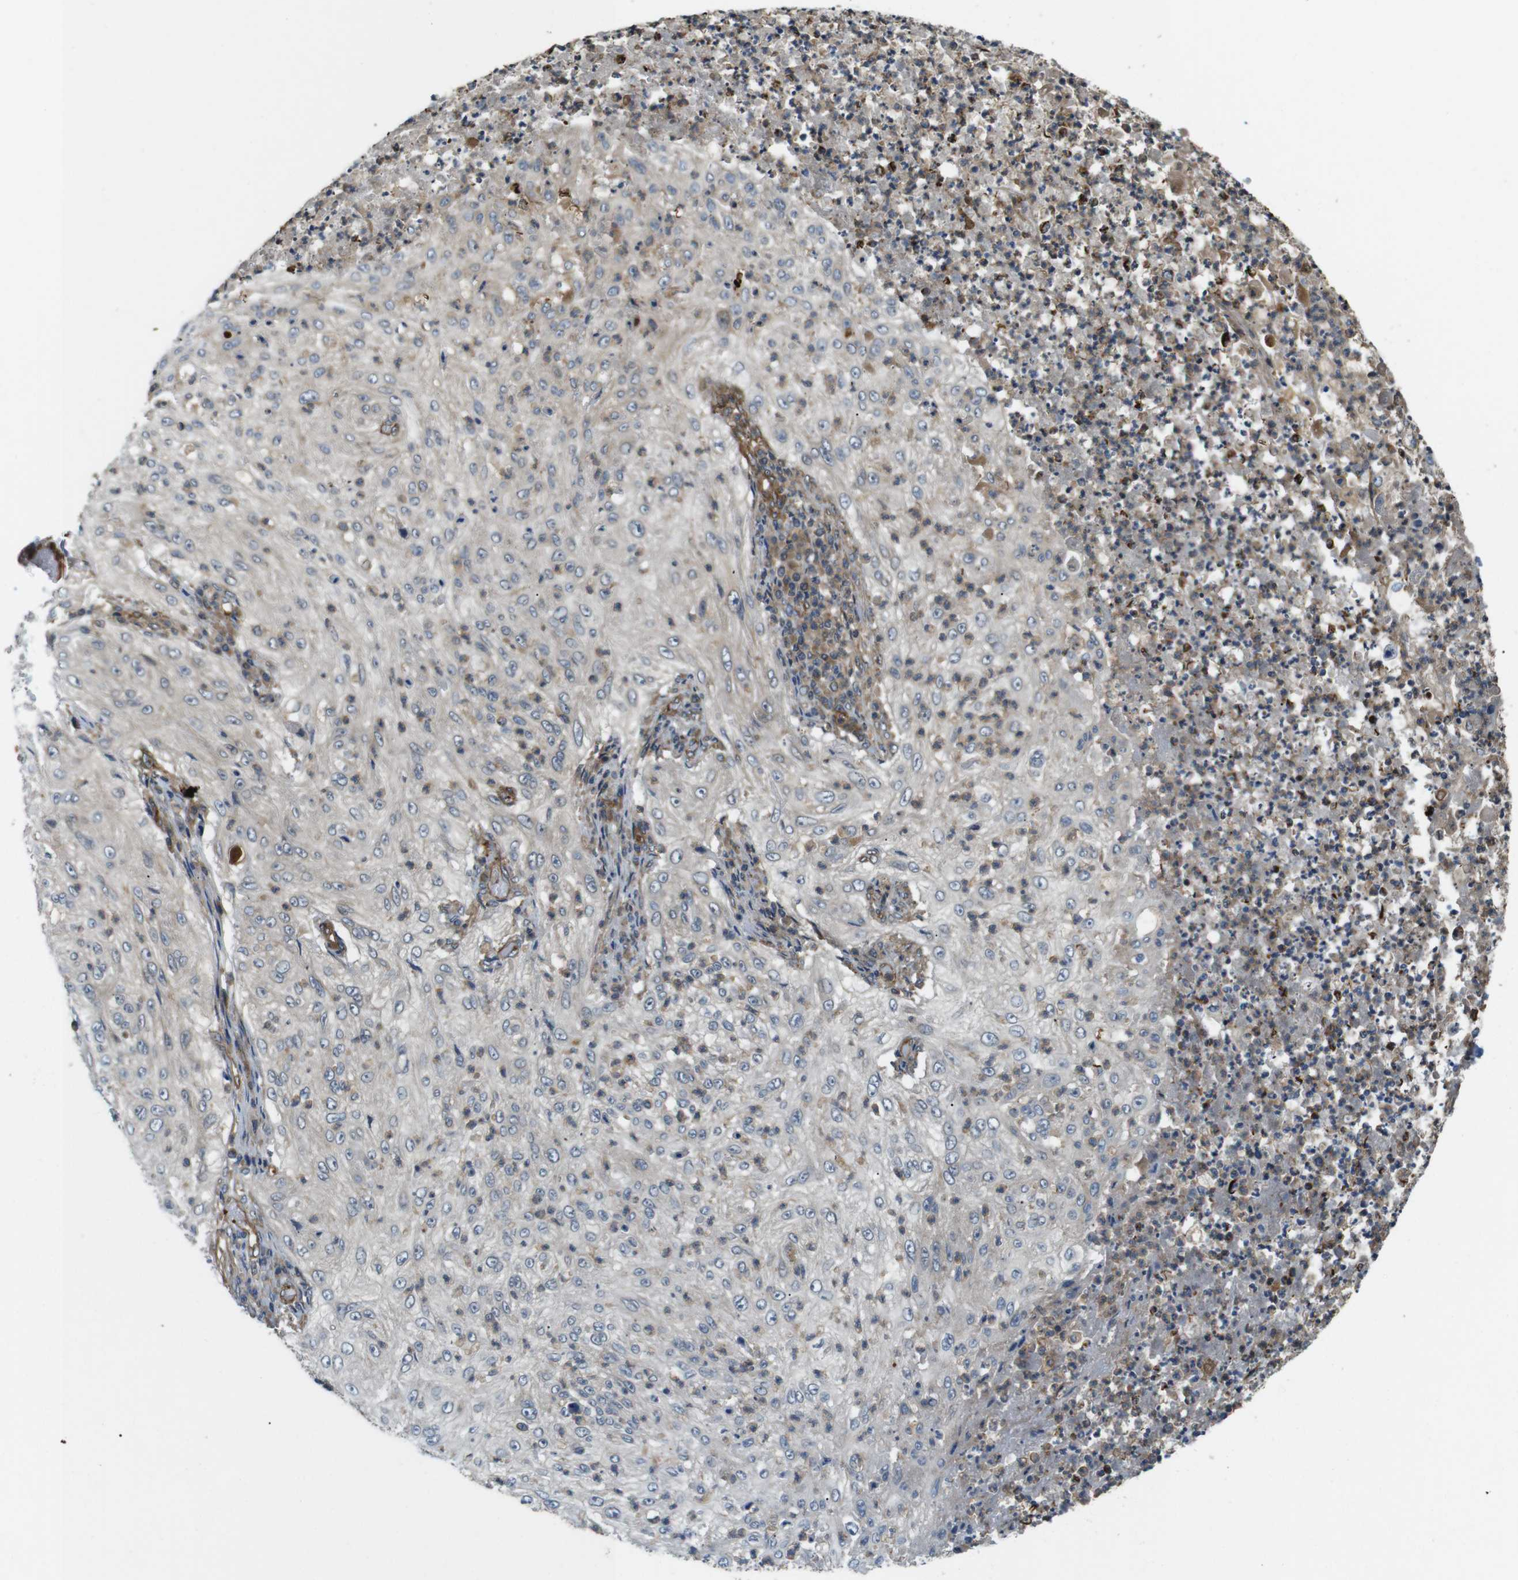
{"staining": {"intensity": "negative", "quantity": "none", "location": "none"}, "tissue": "lung cancer", "cell_type": "Tumor cells", "image_type": "cancer", "snomed": [{"axis": "morphology", "description": "Inflammation, NOS"}, {"axis": "morphology", "description": "Squamous cell carcinoma, NOS"}, {"axis": "topography", "description": "Lymph node"}, {"axis": "topography", "description": "Soft tissue"}, {"axis": "topography", "description": "Lung"}], "caption": "An immunohistochemistry (IHC) image of lung cancer (squamous cell carcinoma) is shown. There is no staining in tumor cells of lung cancer (squamous cell carcinoma). Nuclei are stained in blue.", "gene": "TSC1", "patient": {"sex": "male", "age": 66}}